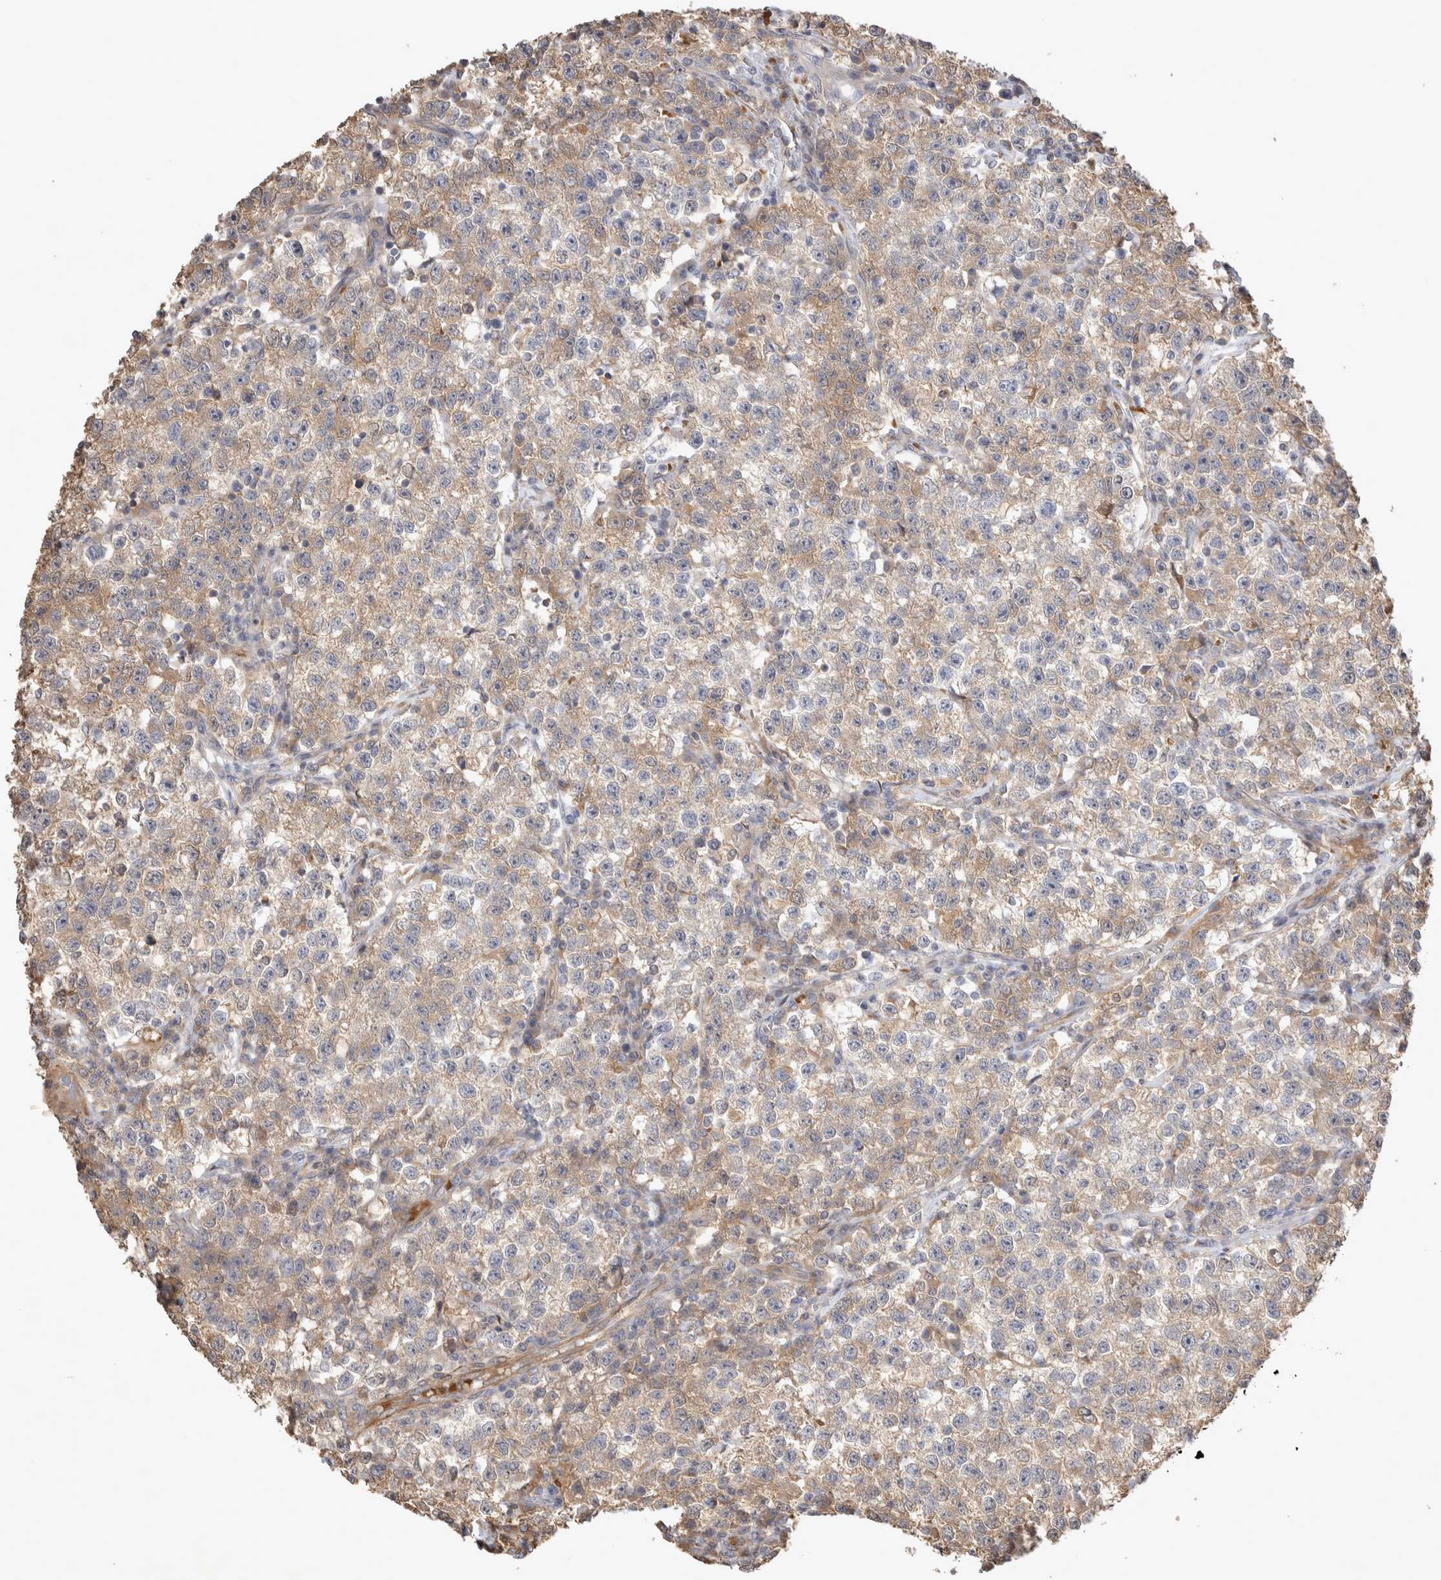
{"staining": {"intensity": "weak", "quantity": ">75%", "location": "cytoplasmic/membranous"}, "tissue": "testis cancer", "cell_type": "Tumor cells", "image_type": "cancer", "snomed": [{"axis": "morphology", "description": "Seminoma, NOS"}, {"axis": "topography", "description": "Testis"}], "caption": "Immunohistochemical staining of human testis cancer (seminoma) demonstrates weak cytoplasmic/membranous protein staining in about >75% of tumor cells.", "gene": "NMU", "patient": {"sex": "male", "age": 22}}